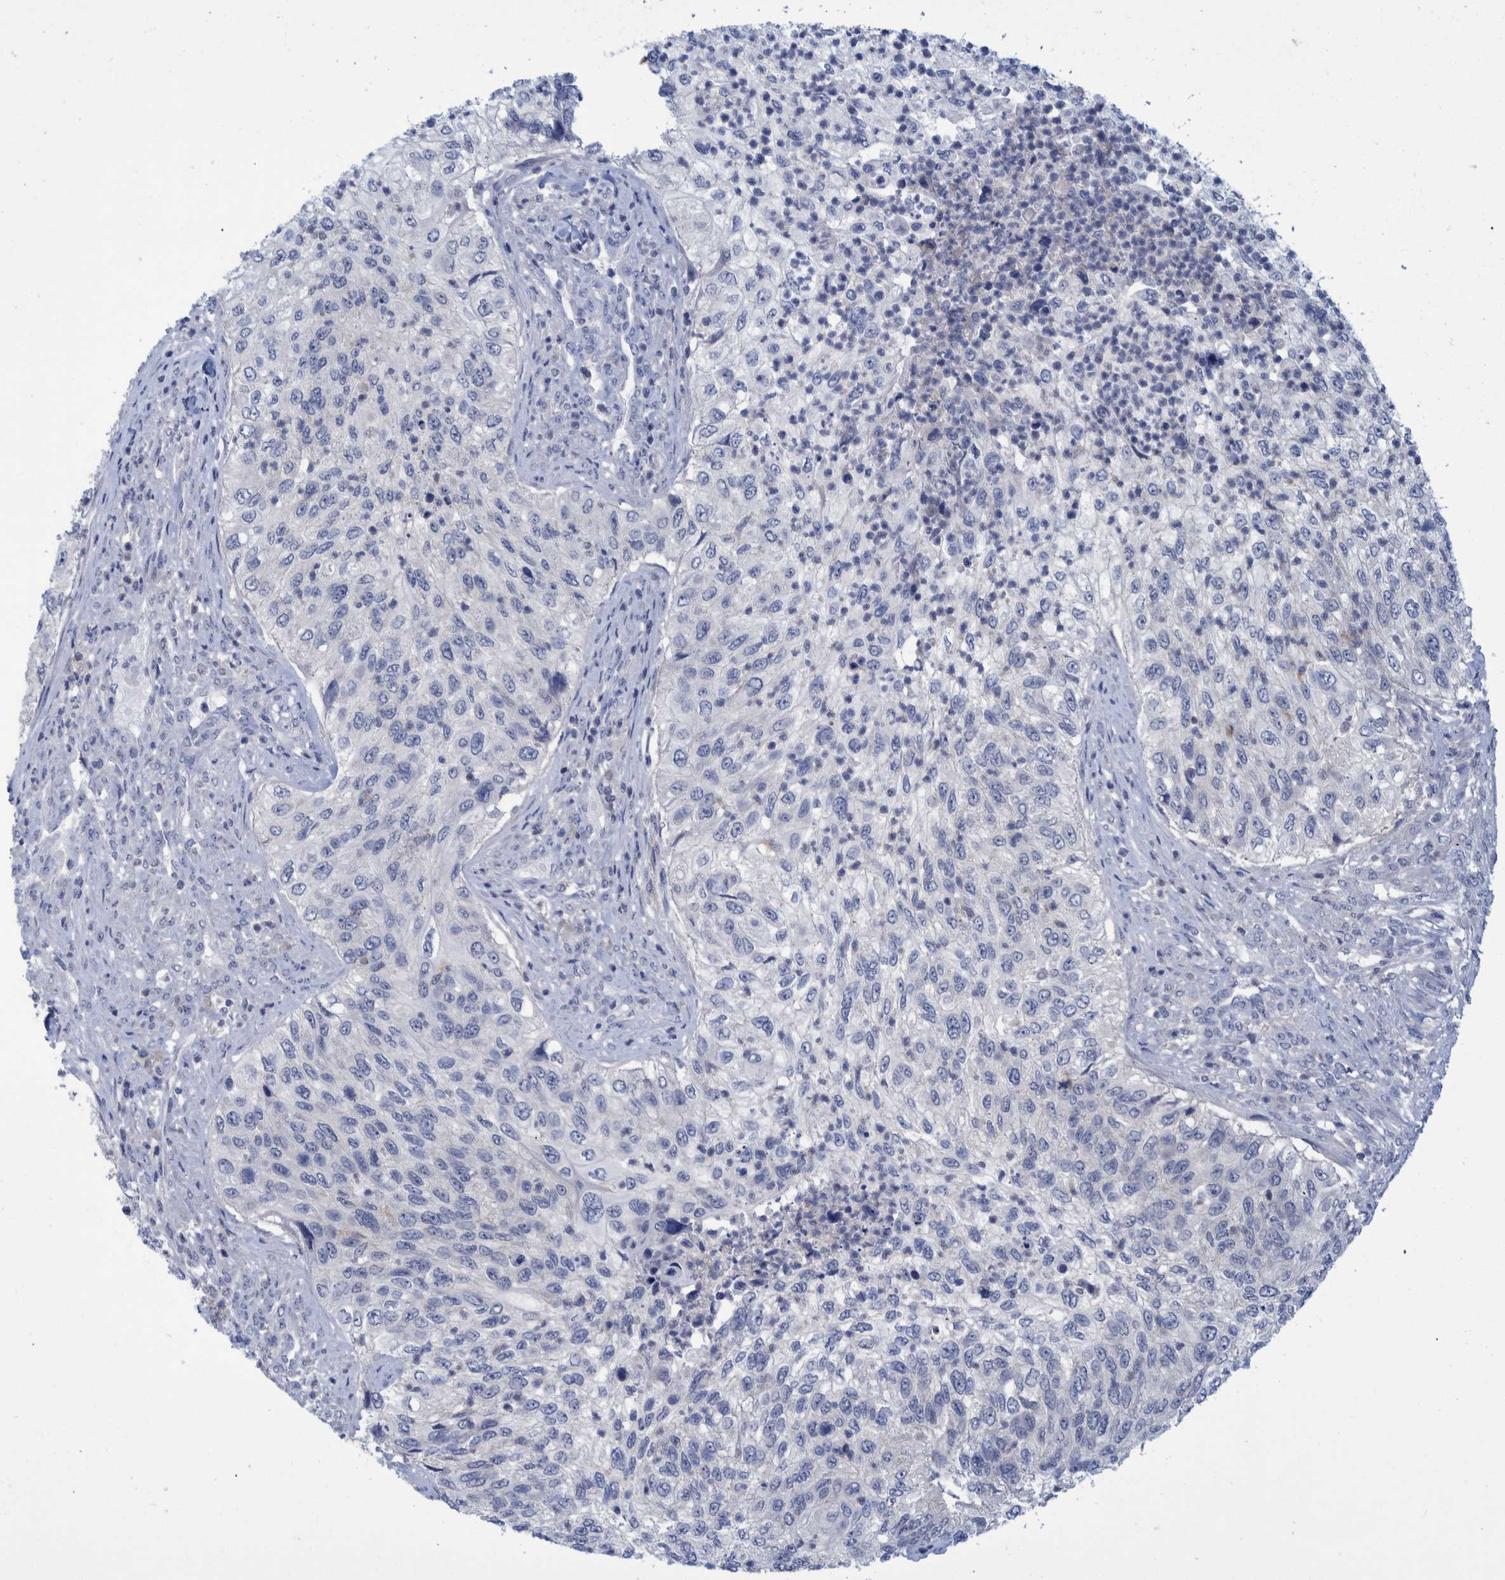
{"staining": {"intensity": "negative", "quantity": "none", "location": "none"}, "tissue": "urothelial cancer", "cell_type": "Tumor cells", "image_type": "cancer", "snomed": [{"axis": "morphology", "description": "Urothelial carcinoma, High grade"}, {"axis": "topography", "description": "Urinary bladder"}], "caption": "Tumor cells show no significant expression in high-grade urothelial carcinoma.", "gene": "PCYT2", "patient": {"sex": "female", "age": 60}}